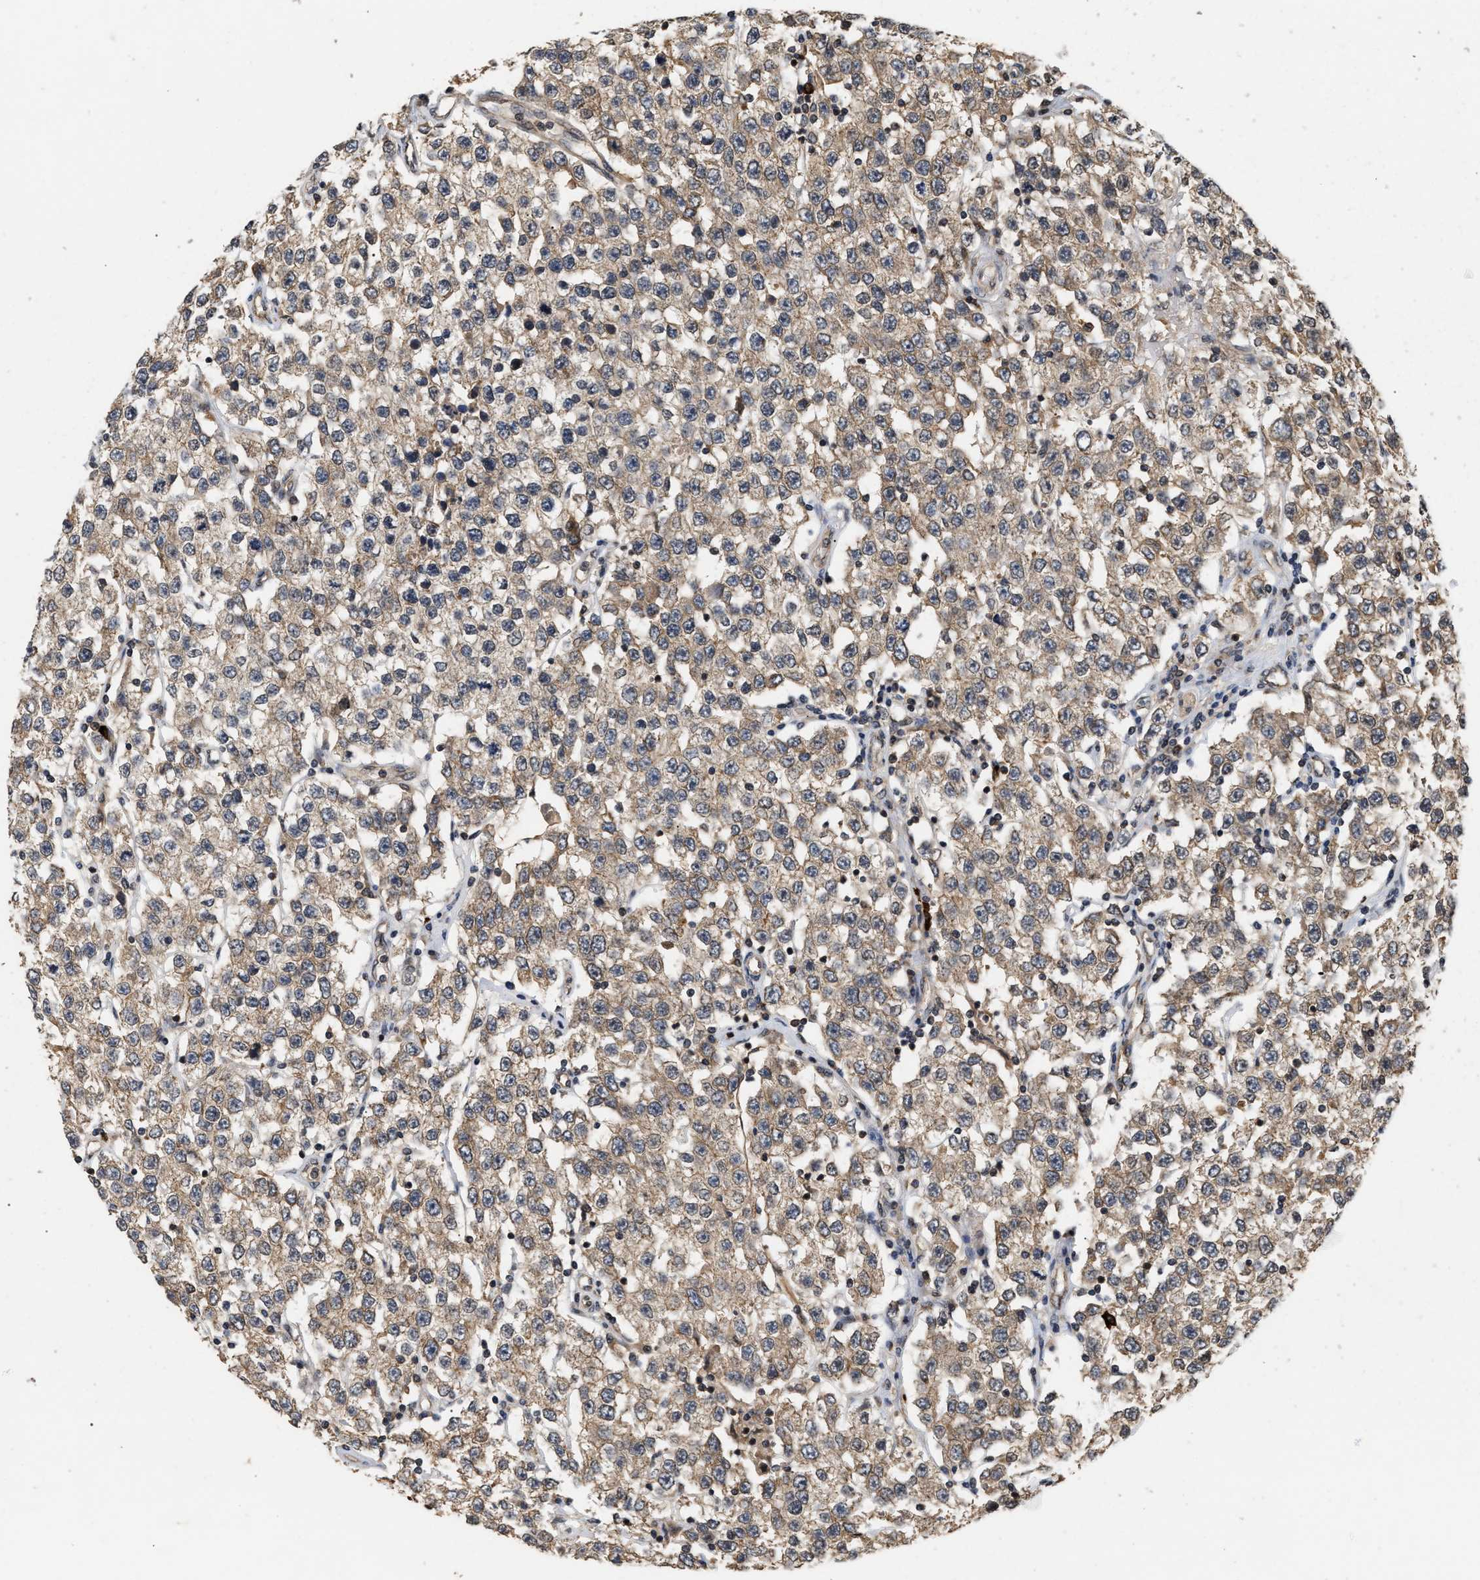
{"staining": {"intensity": "moderate", "quantity": ">75%", "location": "cytoplasmic/membranous,nuclear"}, "tissue": "testis cancer", "cell_type": "Tumor cells", "image_type": "cancer", "snomed": [{"axis": "morphology", "description": "Seminoma, NOS"}, {"axis": "topography", "description": "Testis"}], "caption": "Immunohistochemical staining of testis seminoma reveals medium levels of moderate cytoplasmic/membranous and nuclear expression in approximately >75% of tumor cells.", "gene": "ABHD5", "patient": {"sex": "male", "age": 52}}